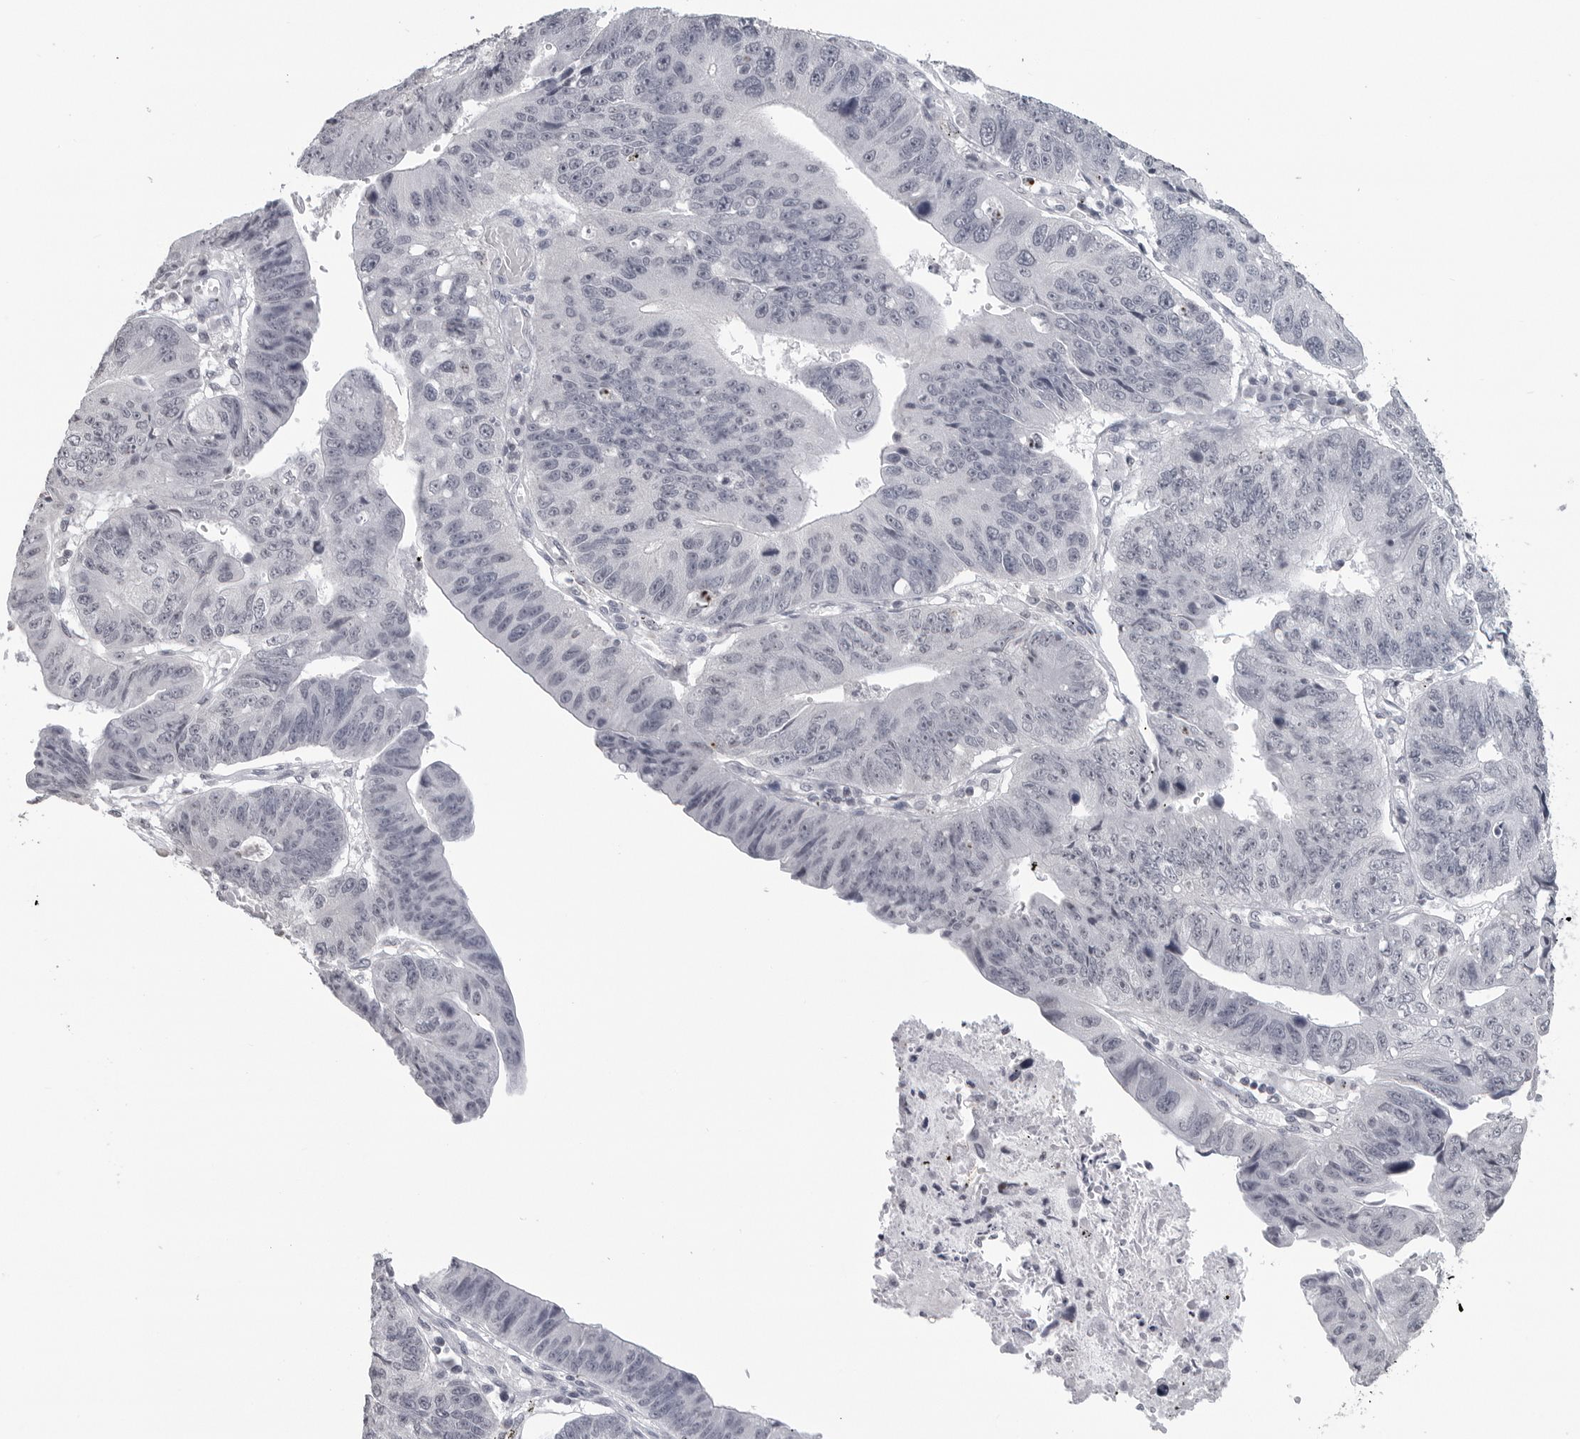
{"staining": {"intensity": "negative", "quantity": "none", "location": "none"}, "tissue": "stomach cancer", "cell_type": "Tumor cells", "image_type": "cancer", "snomed": [{"axis": "morphology", "description": "Adenocarcinoma, NOS"}, {"axis": "topography", "description": "Stomach"}], "caption": "This is an immunohistochemistry image of human stomach adenocarcinoma. There is no staining in tumor cells.", "gene": "DDX54", "patient": {"sex": "male", "age": 59}}